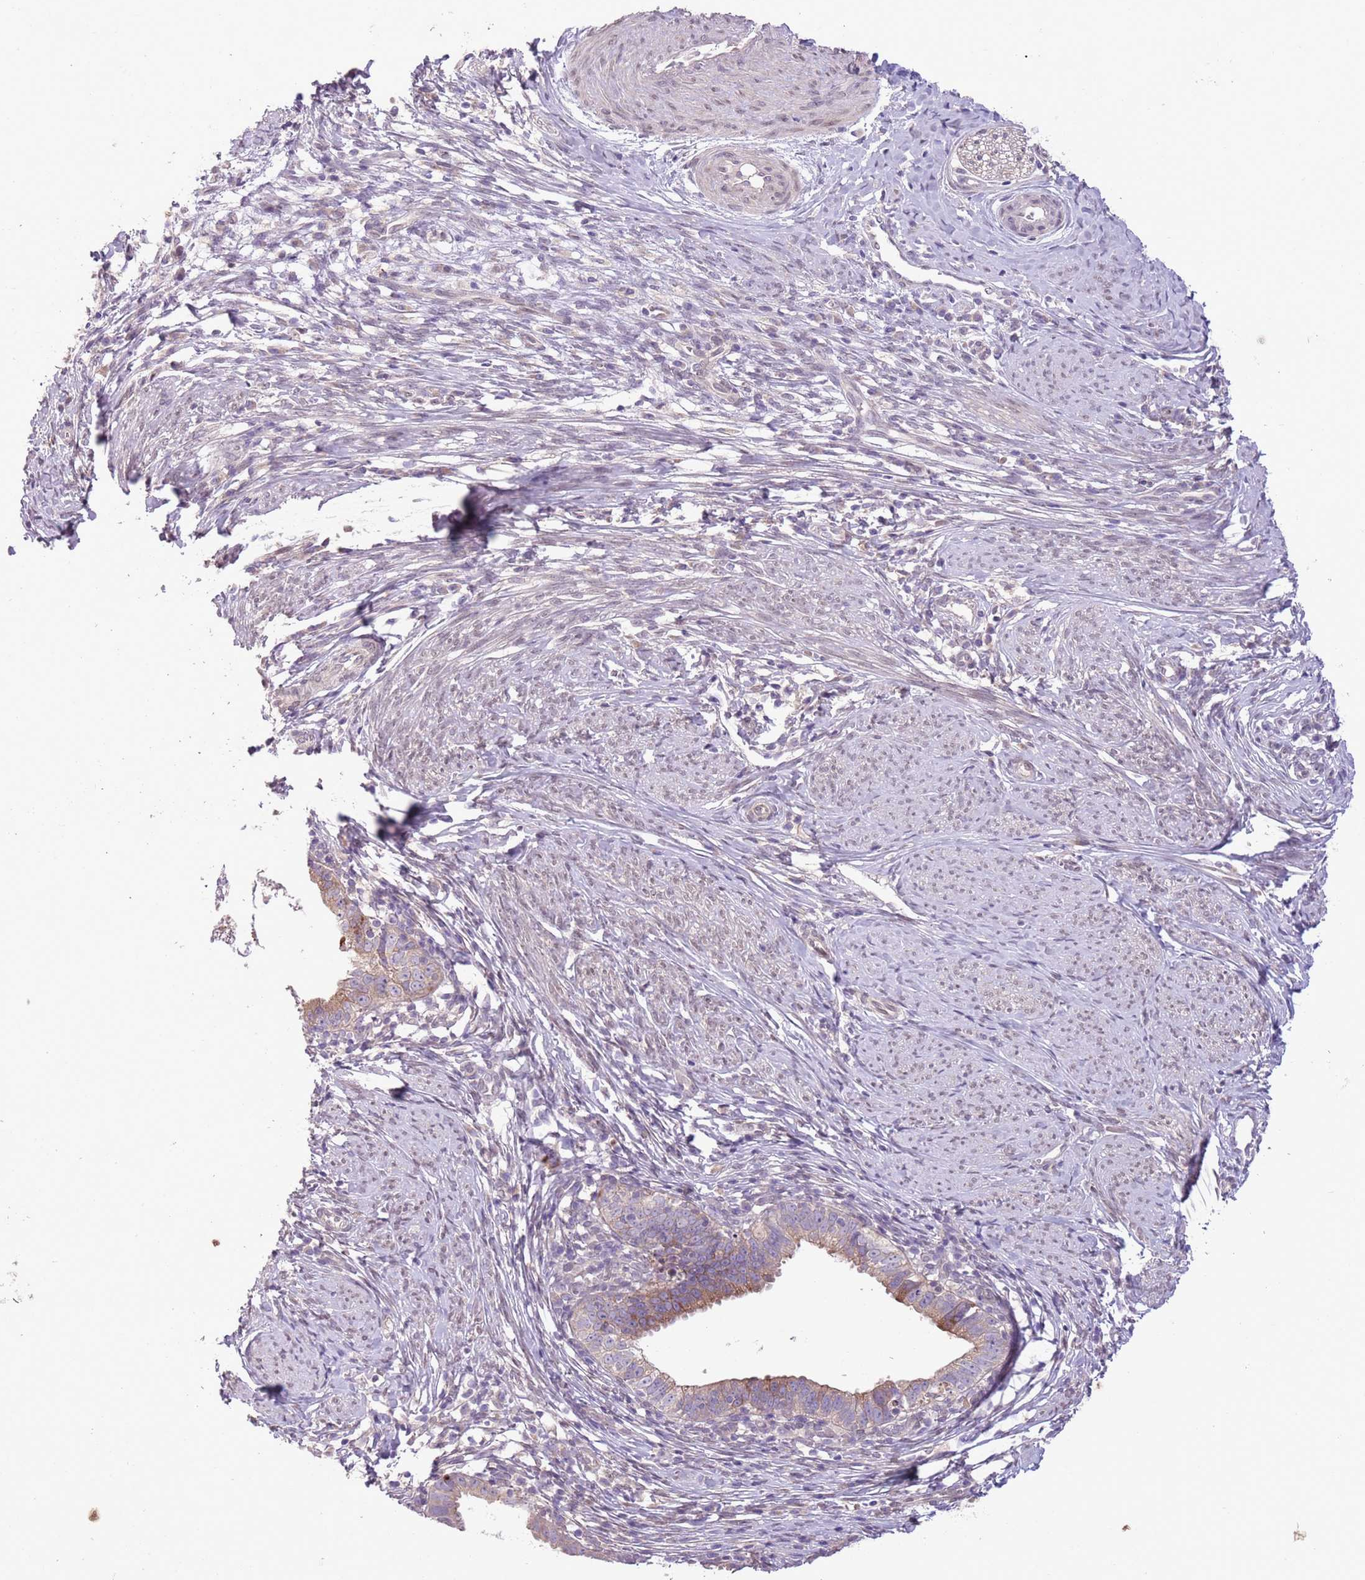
{"staining": {"intensity": "strong", "quantity": "25%-75%", "location": "cytoplasmic/membranous"}, "tissue": "cervical cancer", "cell_type": "Tumor cells", "image_type": "cancer", "snomed": [{"axis": "morphology", "description": "Adenocarcinoma, NOS"}, {"axis": "topography", "description": "Cervix"}], "caption": "IHC staining of cervical cancer, which reveals high levels of strong cytoplasmic/membranous staining in approximately 25%-75% of tumor cells indicating strong cytoplasmic/membranous protein staining. The staining was performed using DAB (3,3'-diaminobenzidine) (brown) for protein detection and nuclei were counterstained in hematoxylin (blue).", "gene": "CCND2", "patient": {"sex": "female", "age": 36}}